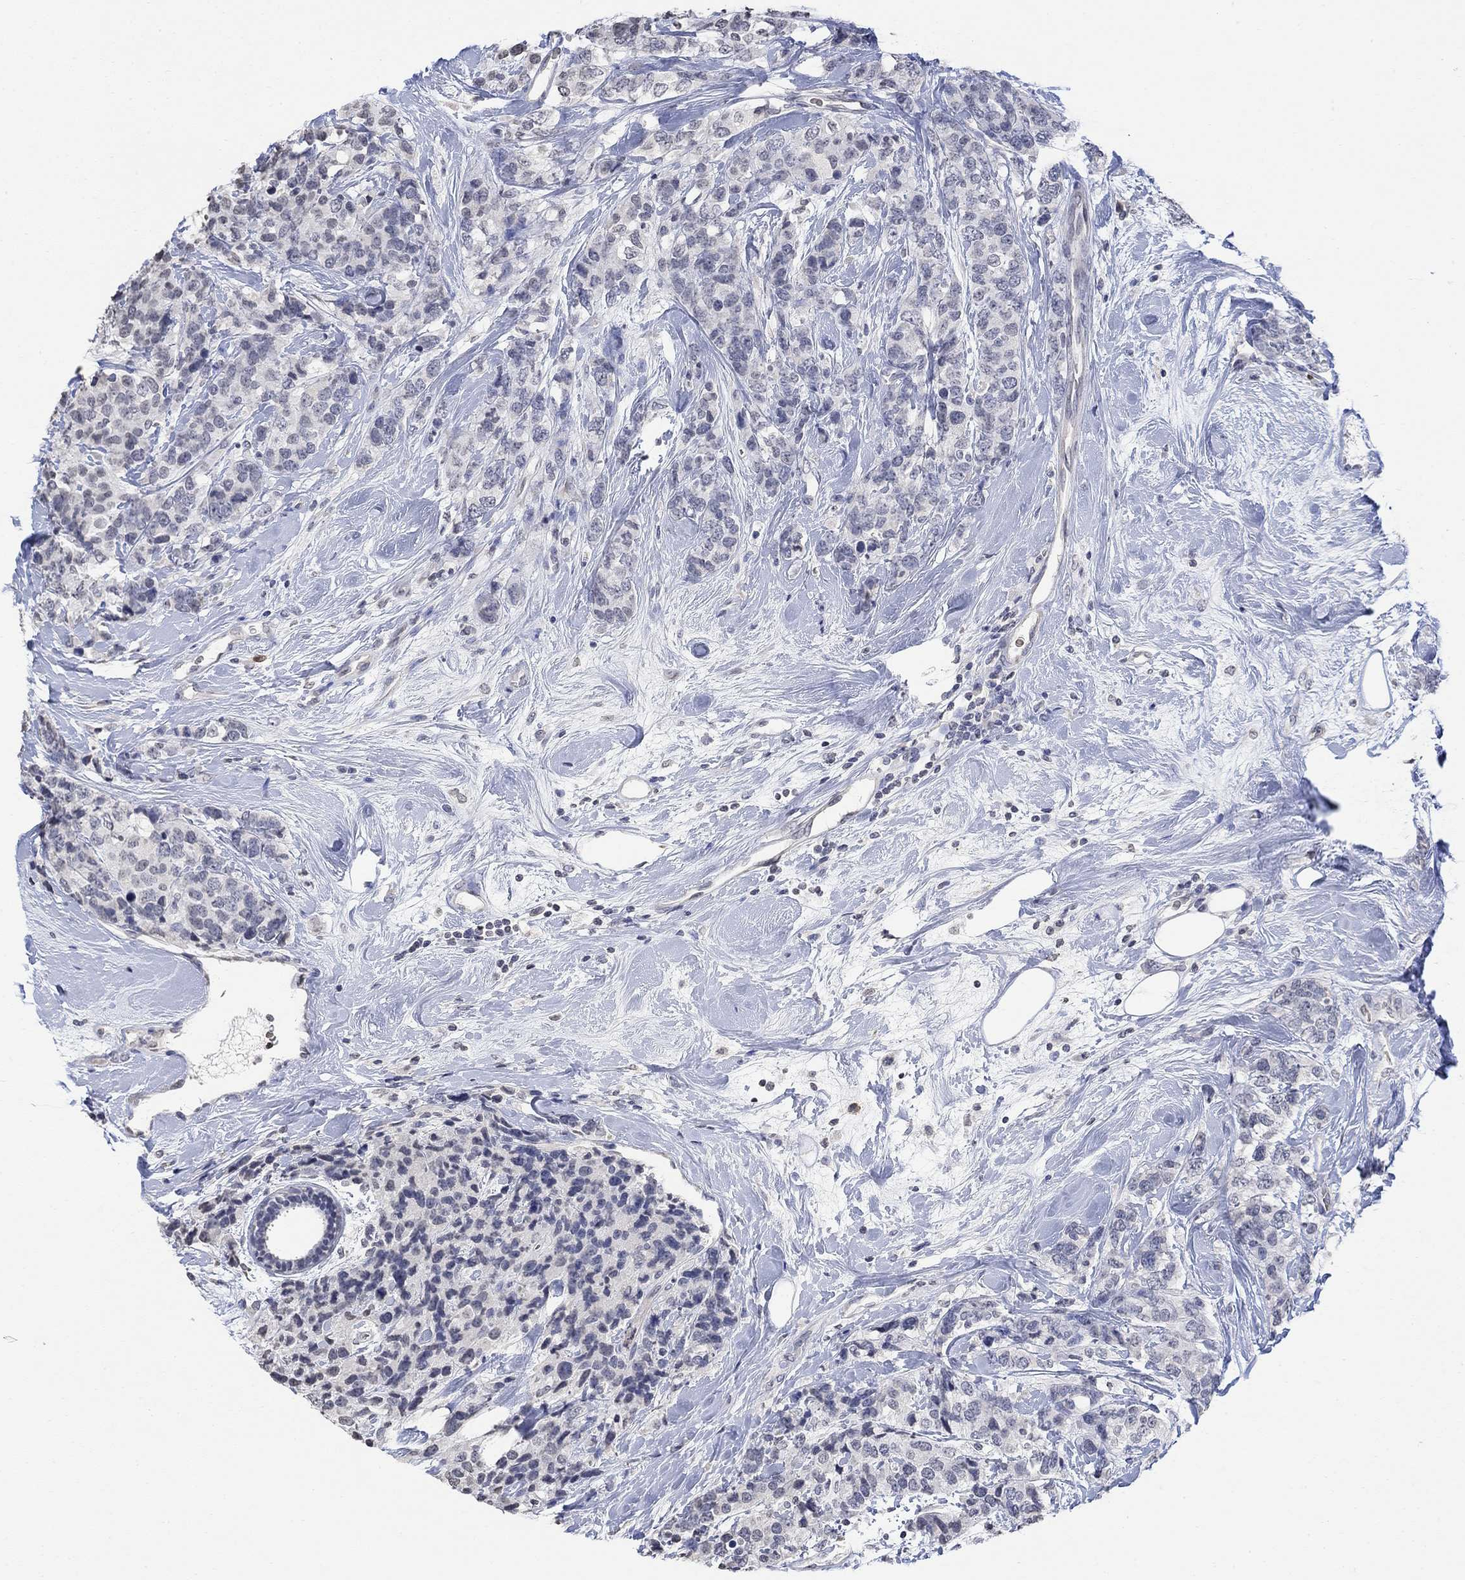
{"staining": {"intensity": "negative", "quantity": "none", "location": "none"}, "tissue": "breast cancer", "cell_type": "Tumor cells", "image_type": "cancer", "snomed": [{"axis": "morphology", "description": "Lobular carcinoma"}, {"axis": "topography", "description": "Breast"}], "caption": "High magnification brightfield microscopy of breast cancer (lobular carcinoma) stained with DAB (brown) and counterstained with hematoxylin (blue): tumor cells show no significant positivity.", "gene": "TMEM255A", "patient": {"sex": "female", "age": 59}}